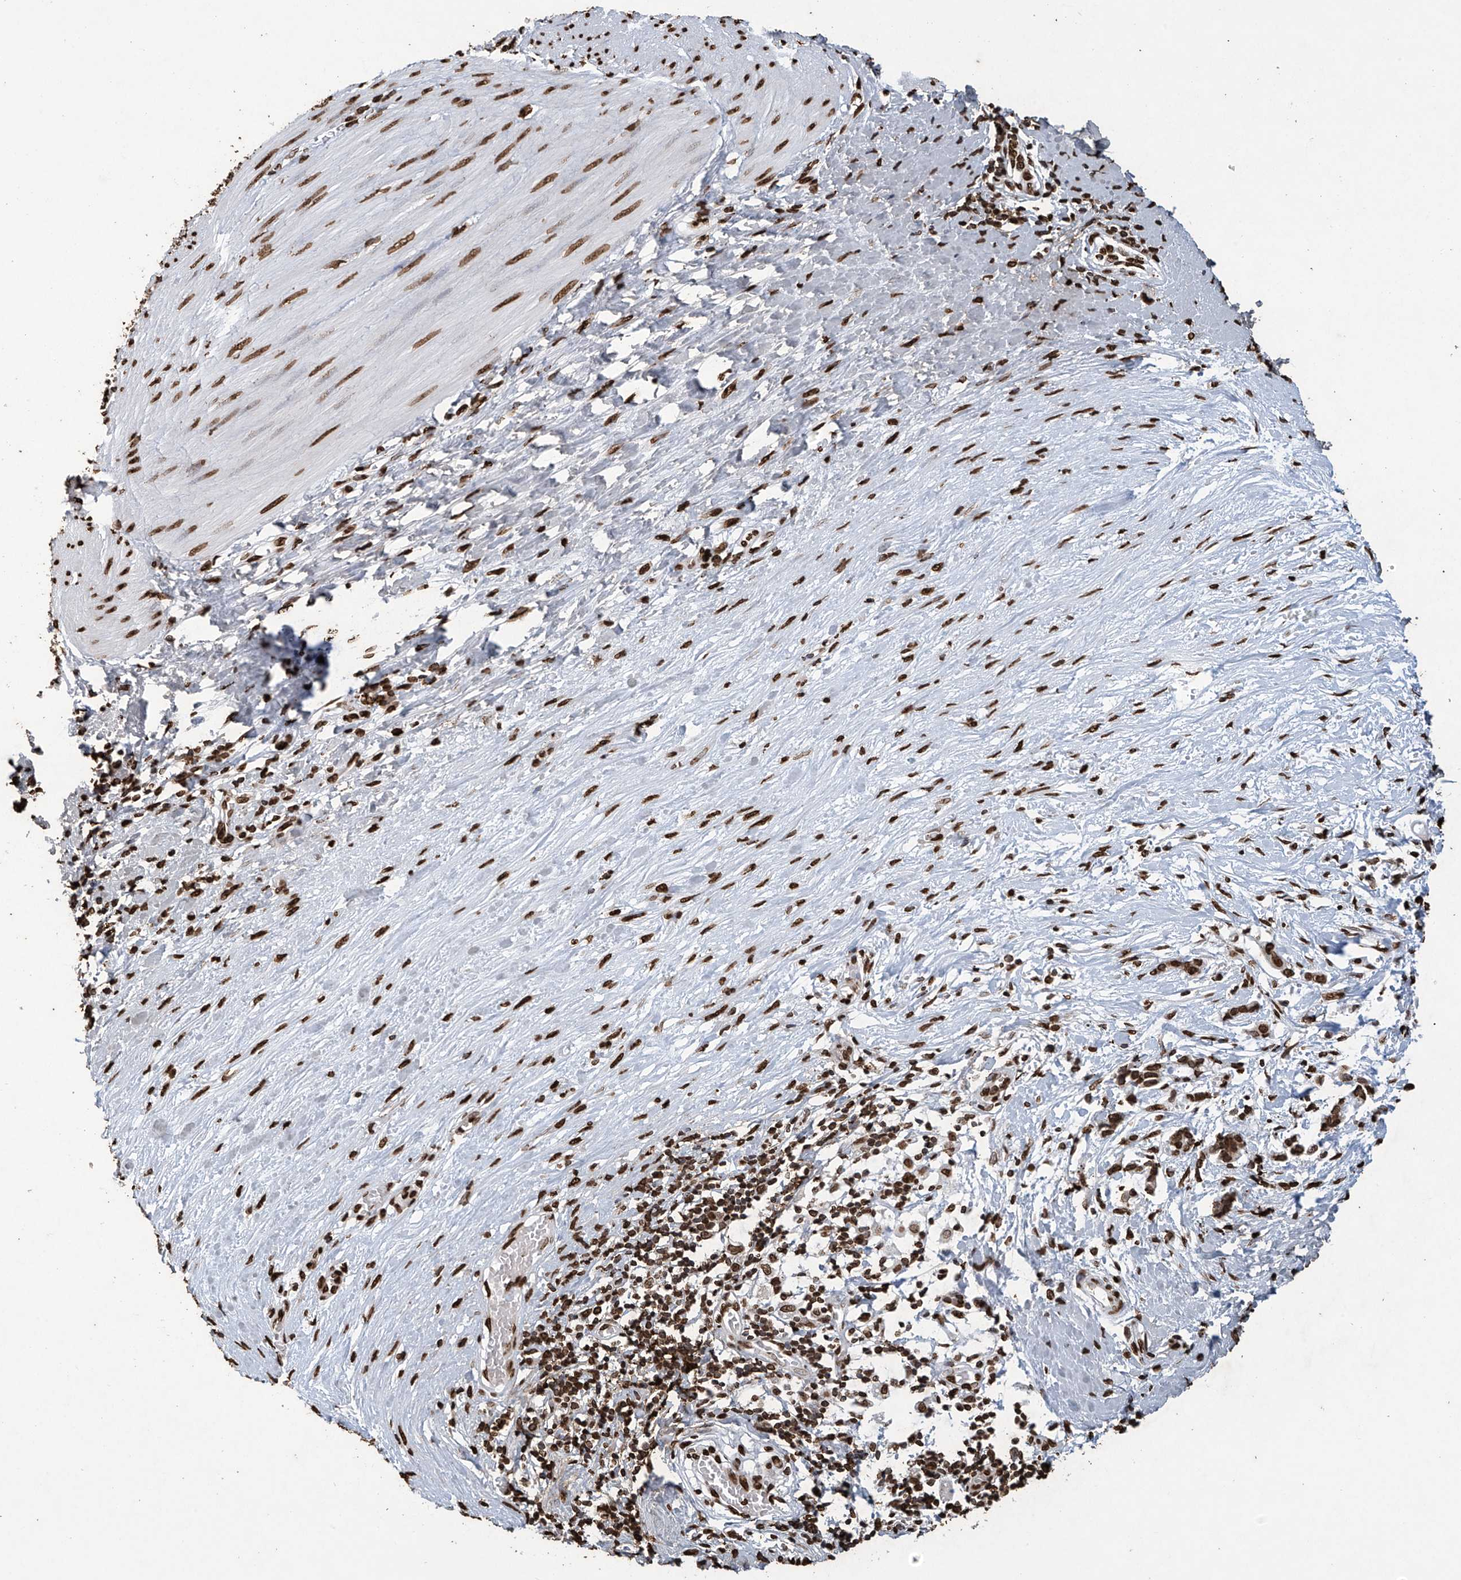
{"staining": {"intensity": "strong", "quantity": ">75%", "location": "nuclear"}, "tissue": "smooth muscle", "cell_type": "Smooth muscle cells", "image_type": "normal", "snomed": [{"axis": "morphology", "description": "Normal tissue, NOS"}, {"axis": "morphology", "description": "Adenocarcinoma, NOS"}, {"axis": "topography", "description": "Colon"}, {"axis": "topography", "description": "Peripheral nerve tissue"}], "caption": "This is an image of immunohistochemistry staining of benign smooth muscle, which shows strong staining in the nuclear of smooth muscle cells.", "gene": "H3", "patient": {"sex": "male", "age": 14}}